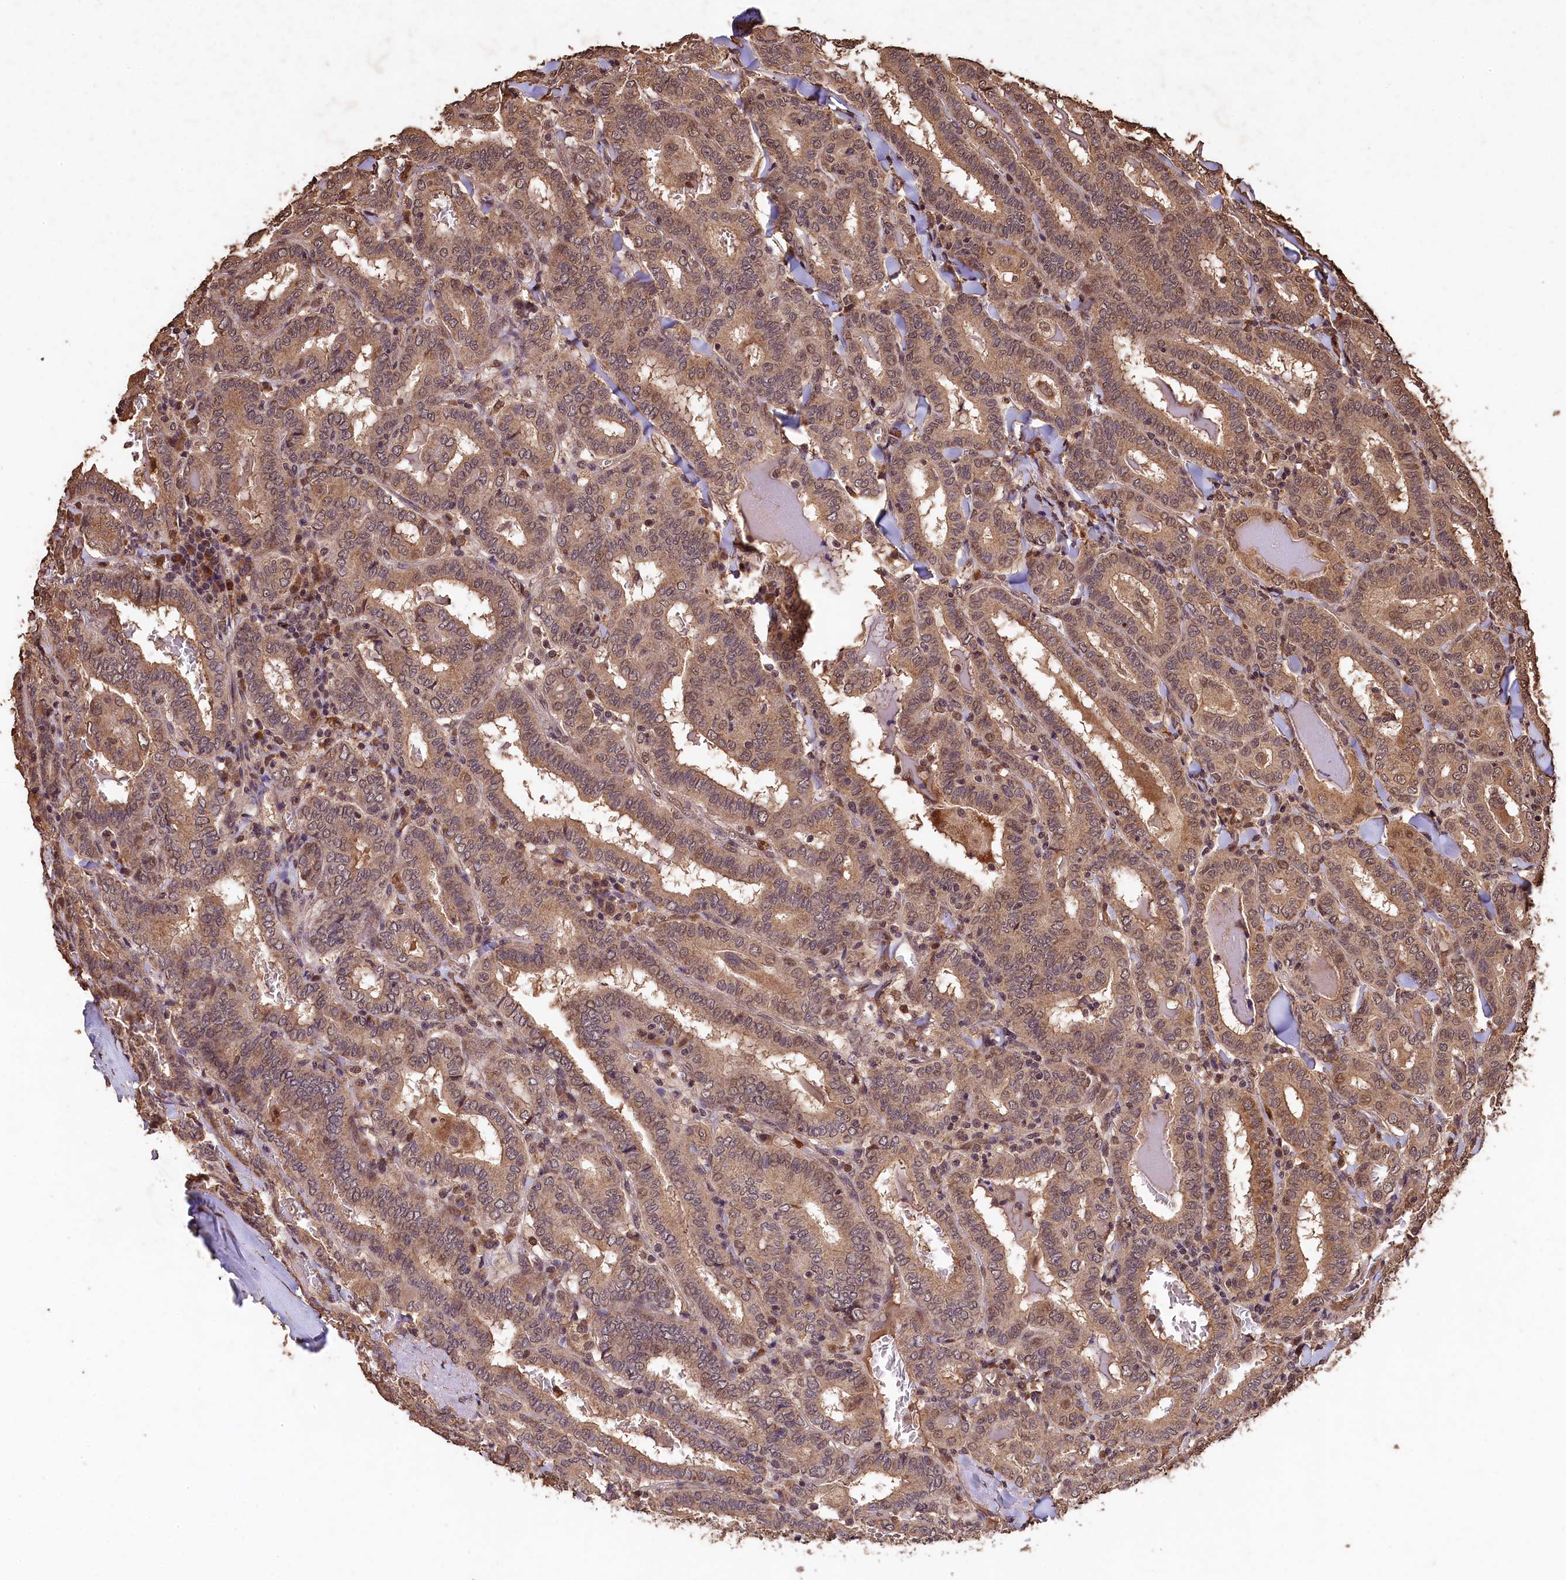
{"staining": {"intensity": "moderate", "quantity": ">75%", "location": "cytoplasmic/membranous,nuclear"}, "tissue": "thyroid cancer", "cell_type": "Tumor cells", "image_type": "cancer", "snomed": [{"axis": "morphology", "description": "Papillary adenocarcinoma, NOS"}, {"axis": "topography", "description": "Thyroid gland"}], "caption": "Immunohistochemistry (IHC) photomicrograph of neoplastic tissue: human thyroid papillary adenocarcinoma stained using immunohistochemistry exhibits medium levels of moderate protein expression localized specifically in the cytoplasmic/membranous and nuclear of tumor cells, appearing as a cytoplasmic/membranous and nuclear brown color.", "gene": "CEP57L1", "patient": {"sex": "female", "age": 72}}